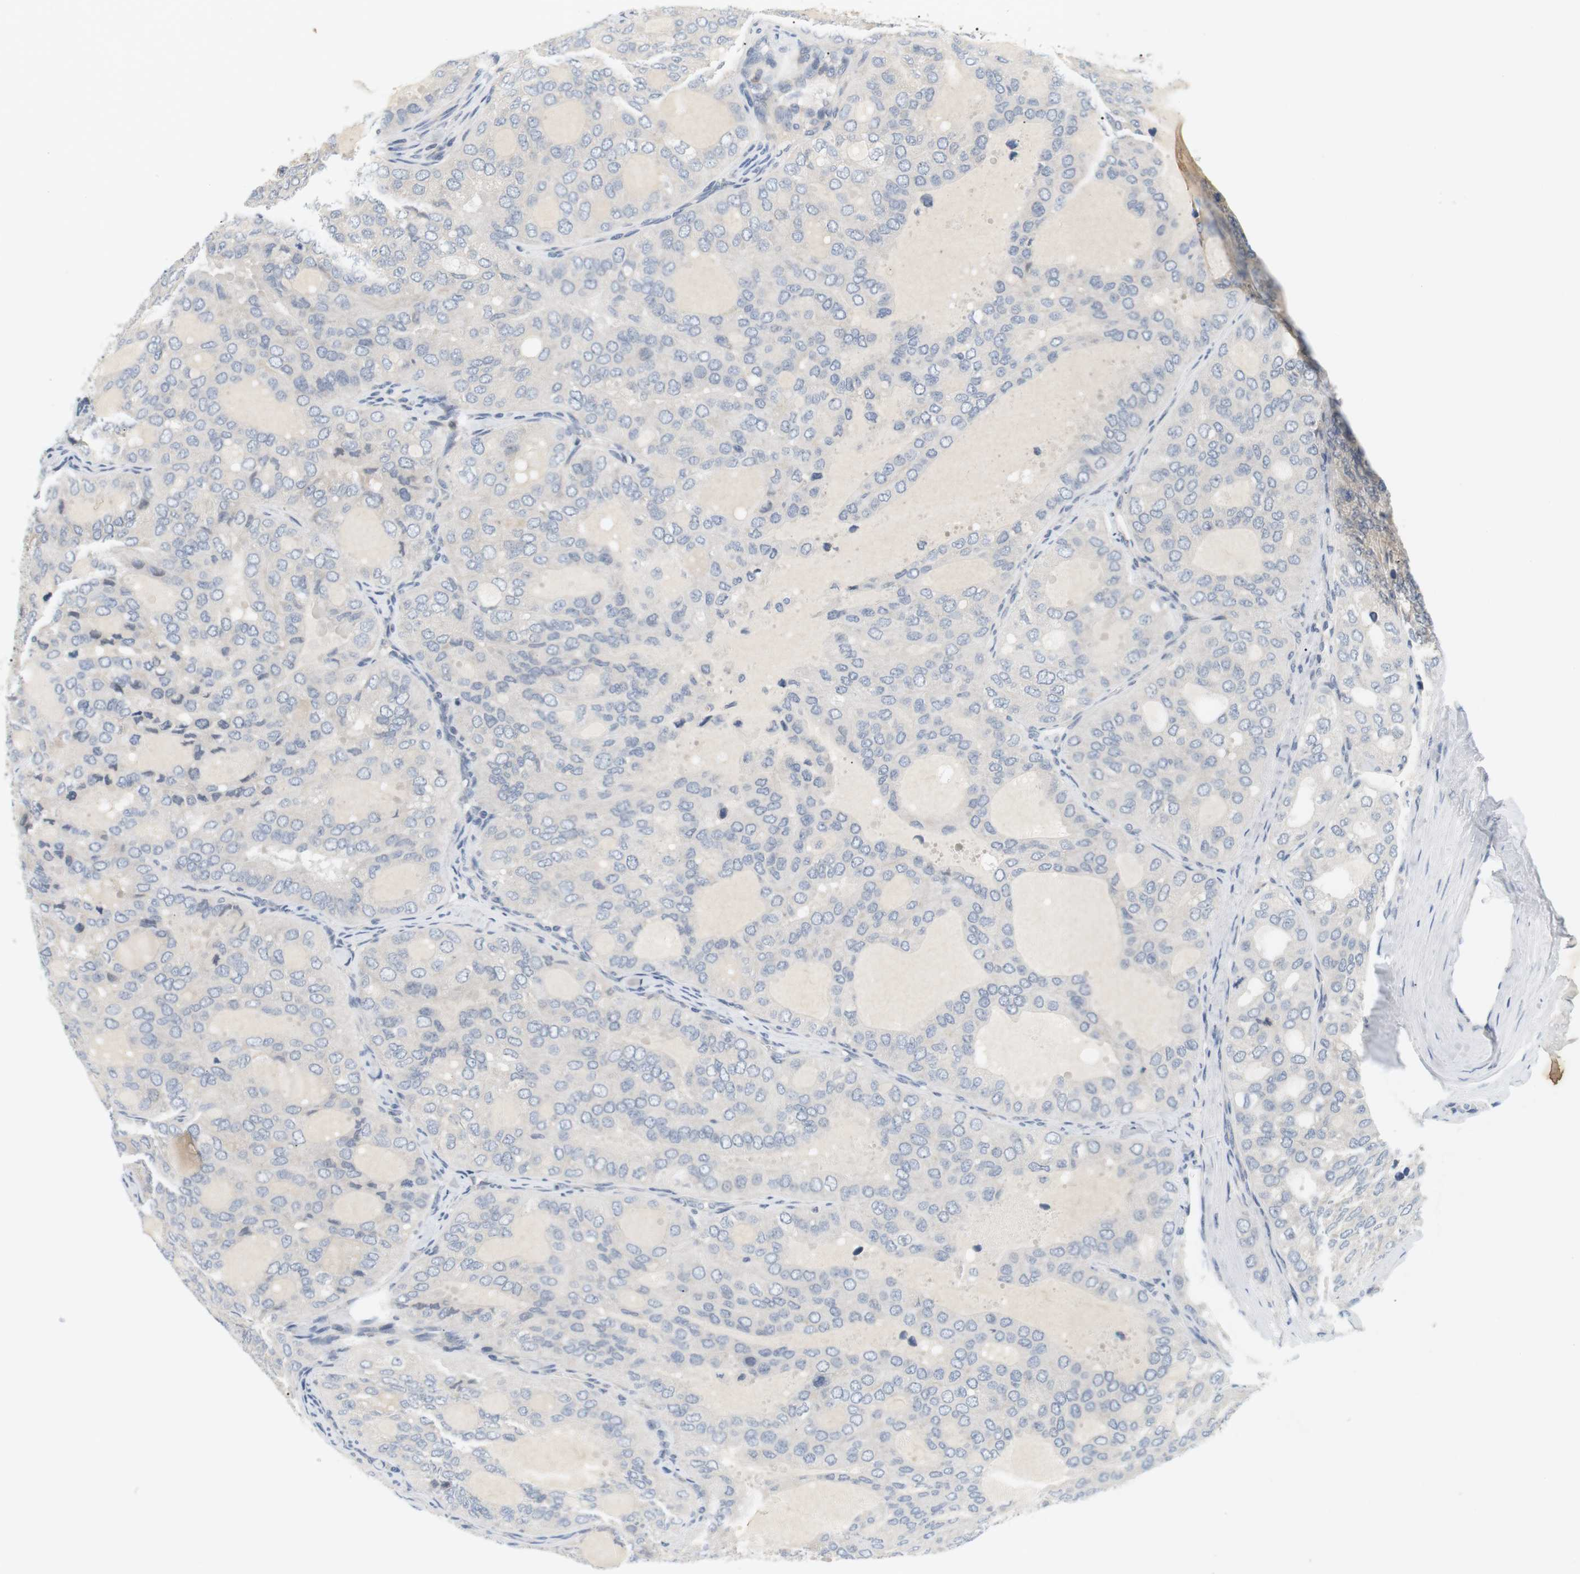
{"staining": {"intensity": "negative", "quantity": "none", "location": "none"}, "tissue": "thyroid cancer", "cell_type": "Tumor cells", "image_type": "cancer", "snomed": [{"axis": "morphology", "description": "Follicular adenoma carcinoma, NOS"}, {"axis": "topography", "description": "Thyroid gland"}], "caption": "Tumor cells show no significant expression in follicular adenoma carcinoma (thyroid). The staining was performed using DAB (3,3'-diaminobenzidine) to visualize the protein expression in brown, while the nuclei were stained in blue with hematoxylin (Magnification: 20x).", "gene": "EVA1C", "patient": {"sex": "male", "age": 75}}